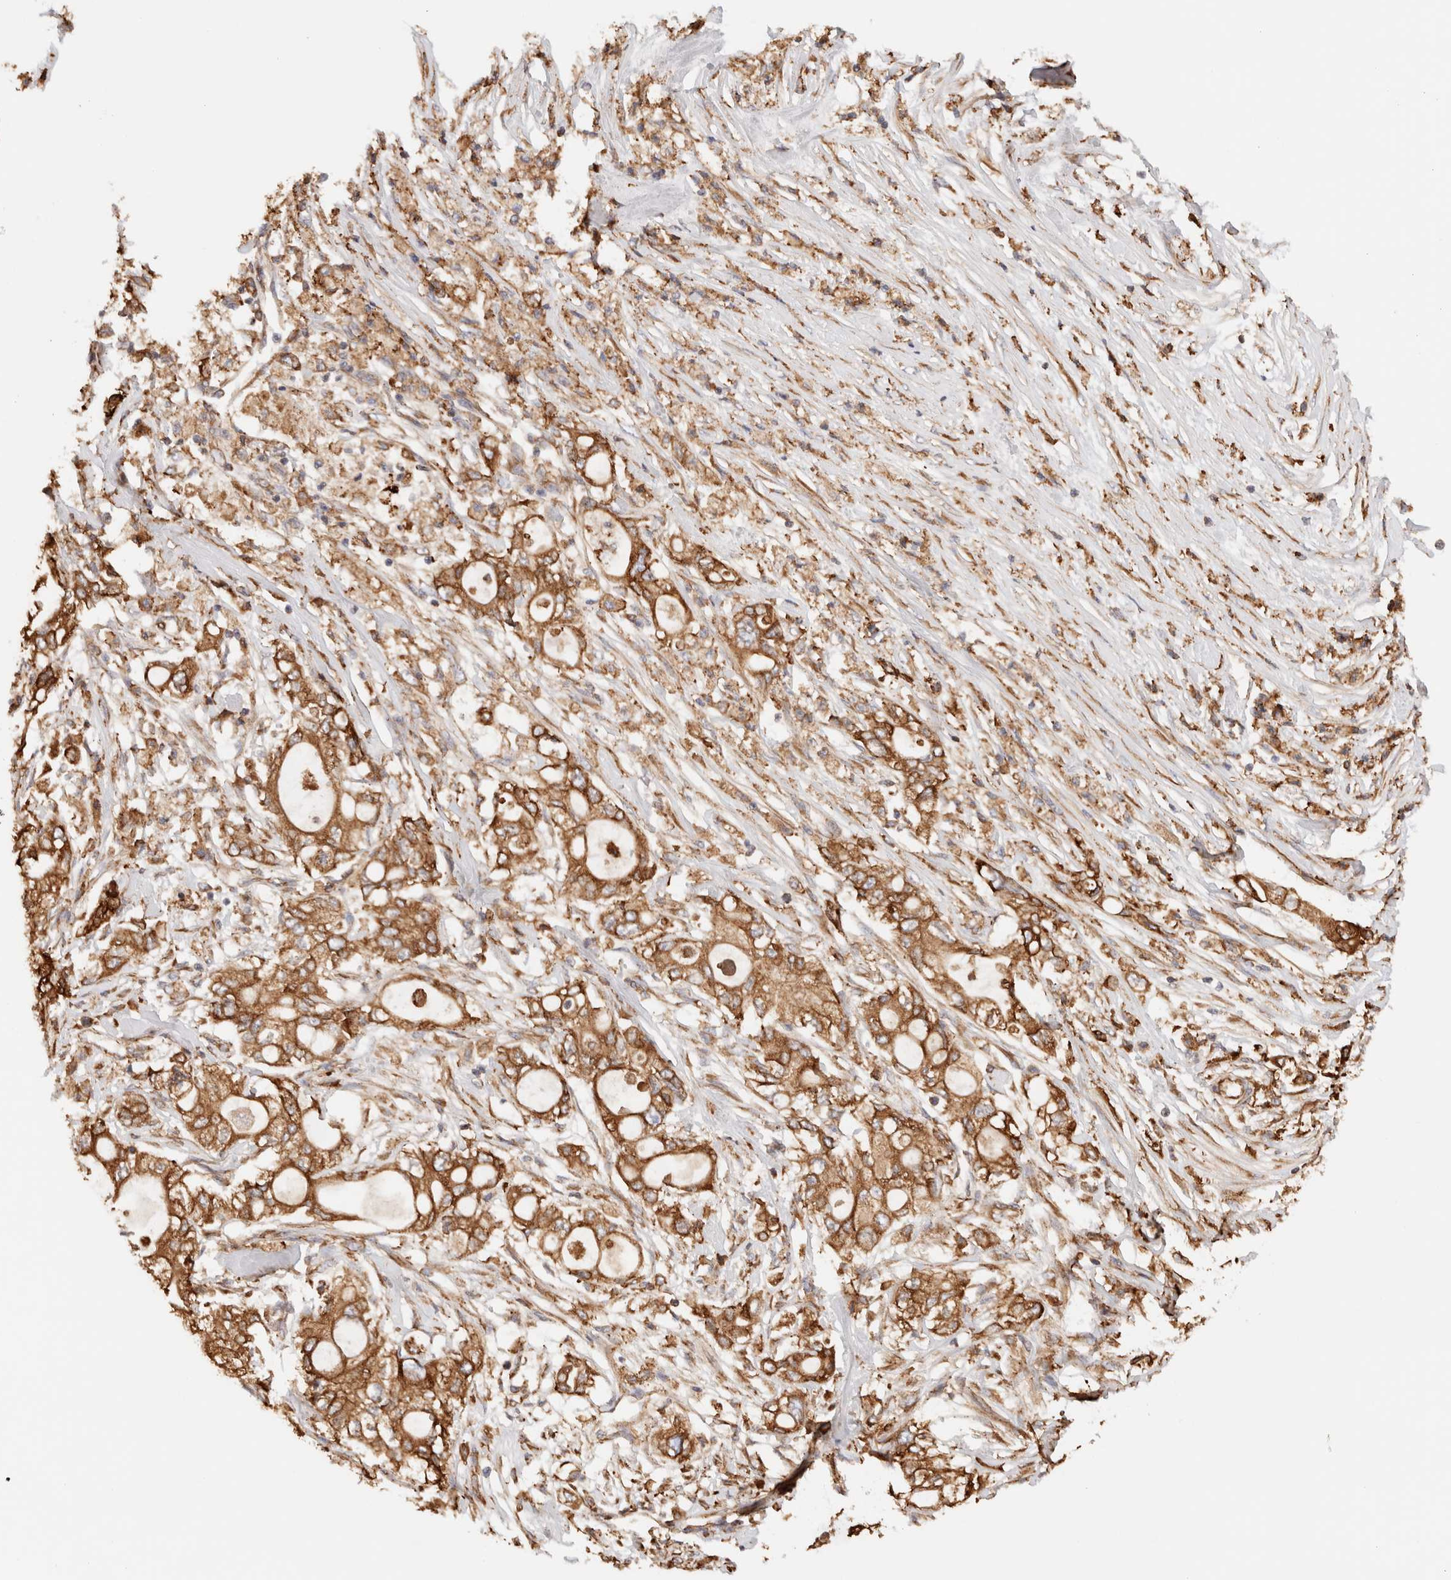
{"staining": {"intensity": "moderate", "quantity": ">75%", "location": "cytoplasmic/membranous"}, "tissue": "pancreatic cancer", "cell_type": "Tumor cells", "image_type": "cancer", "snomed": [{"axis": "morphology", "description": "Adenocarcinoma, NOS"}, {"axis": "topography", "description": "Pancreas"}], "caption": "Moderate cytoplasmic/membranous protein positivity is identified in about >75% of tumor cells in pancreatic cancer.", "gene": "FER", "patient": {"sex": "male", "age": 79}}